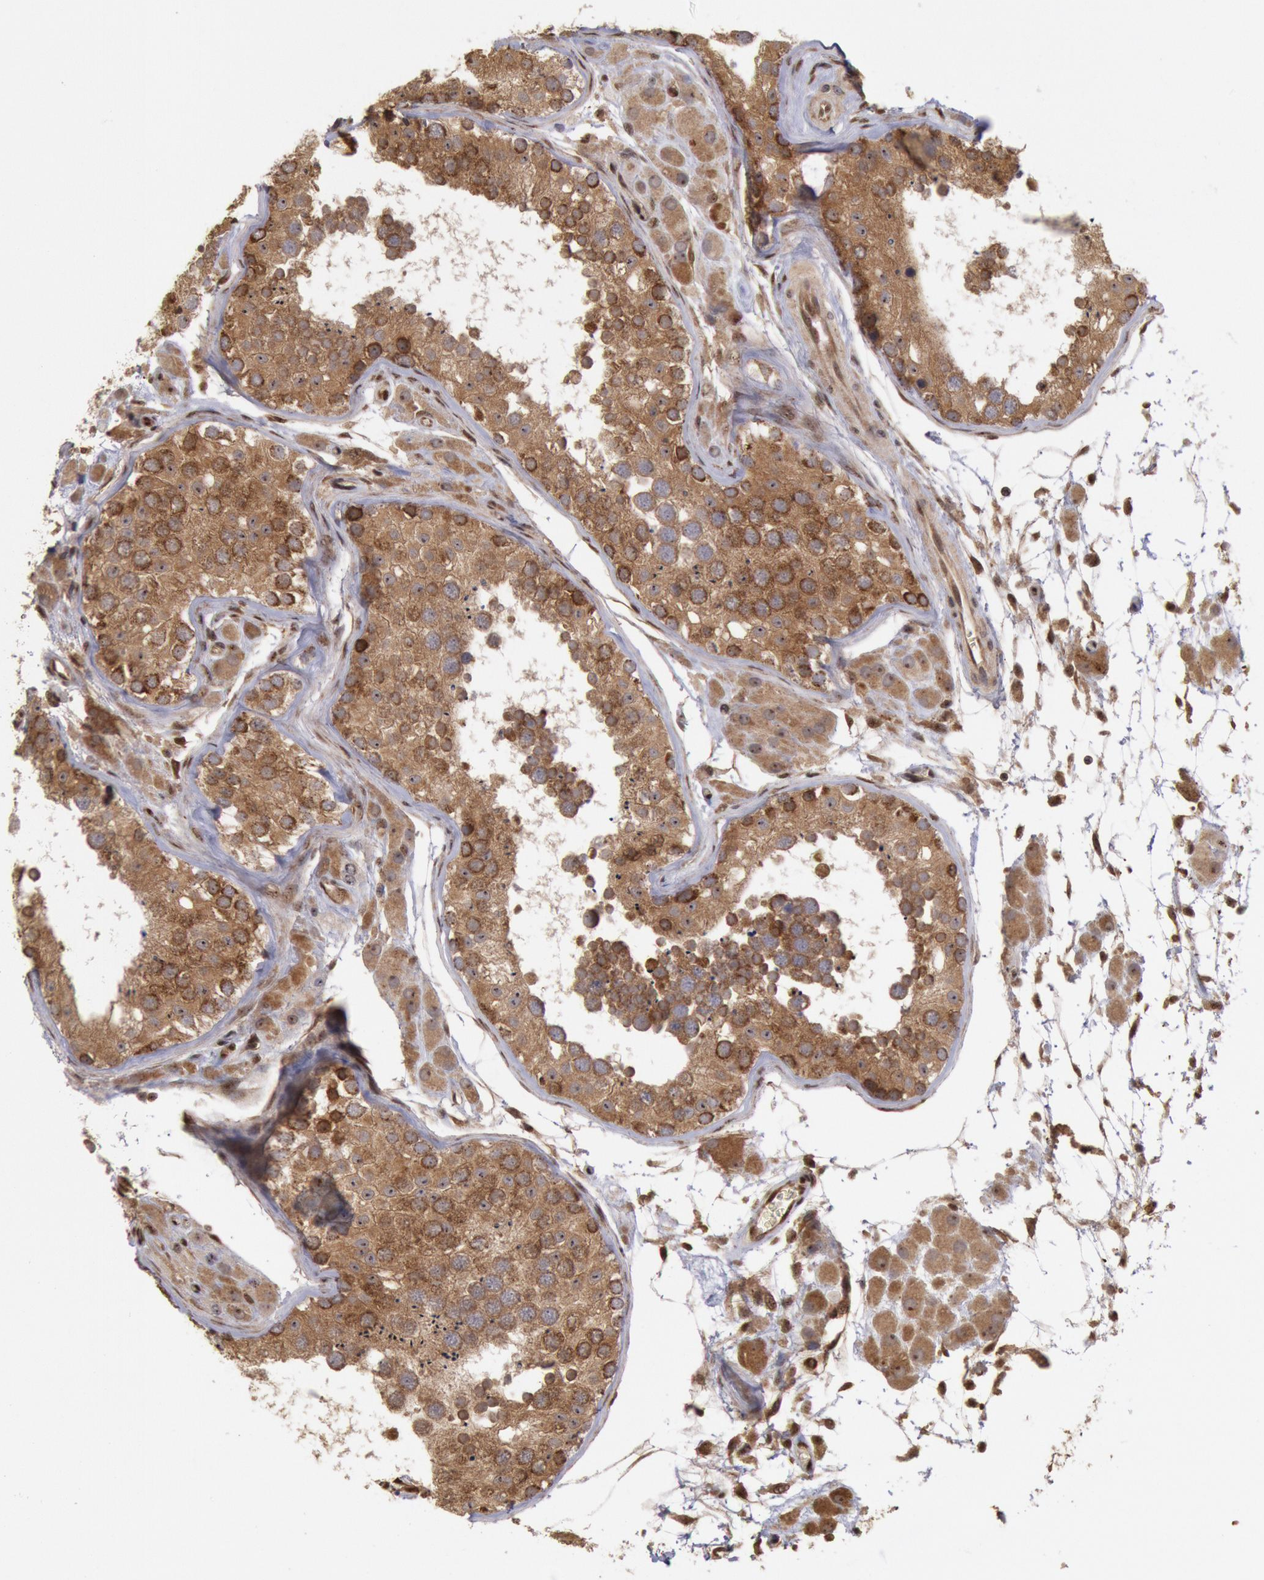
{"staining": {"intensity": "moderate", "quantity": ">75%", "location": "cytoplasmic/membranous"}, "tissue": "testis", "cell_type": "Cells in seminiferous ducts", "image_type": "normal", "snomed": [{"axis": "morphology", "description": "Normal tissue, NOS"}, {"axis": "topography", "description": "Testis"}], "caption": "Protein analysis of normal testis exhibits moderate cytoplasmic/membranous staining in approximately >75% of cells in seminiferous ducts. Ihc stains the protein of interest in brown and the nuclei are stained blue.", "gene": "STX17", "patient": {"sex": "male", "age": 26}}